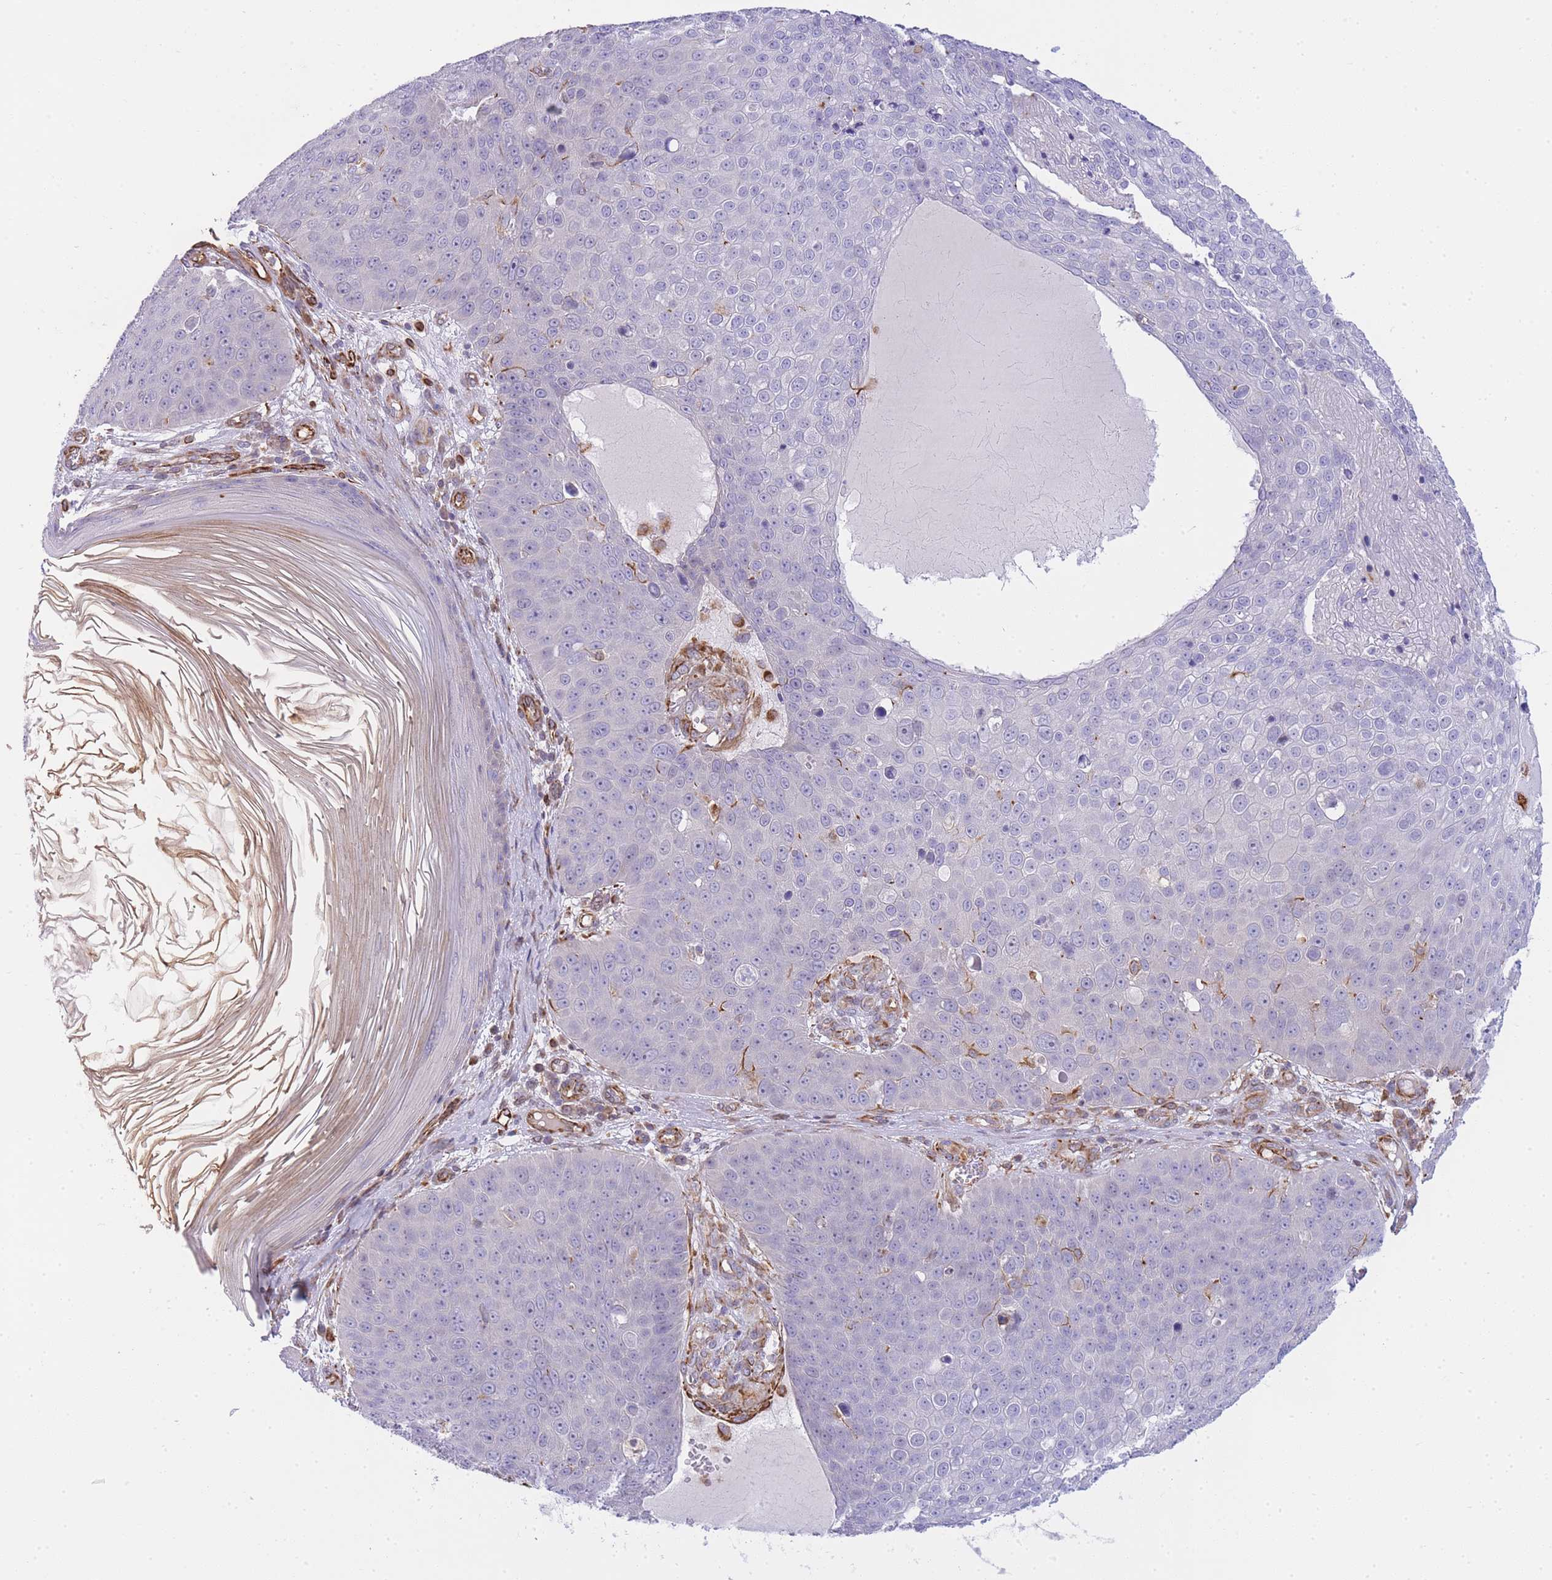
{"staining": {"intensity": "negative", "quantity": "none", "location": "none"}, "tissue": "skin cancer", "cell_type": "Tumor cells", "image_type": "cancer", "snomed": [{"axis": "morphology", "description": "Squamous cell carcinoma, NOS"}, {"axis": "topography", "description": "Skin"}], "caption": "Protein analysis of skin squamous cell carcinoma demonstrates no significant expression in tumor cells. The staining is performed using DAB (3,3'-diaminobenzidine) brown chromogen with nuclei counter-stained in using hematoxylin.", "gene": "ECPAS", "patient": {"sex": "male", "age": 71}}